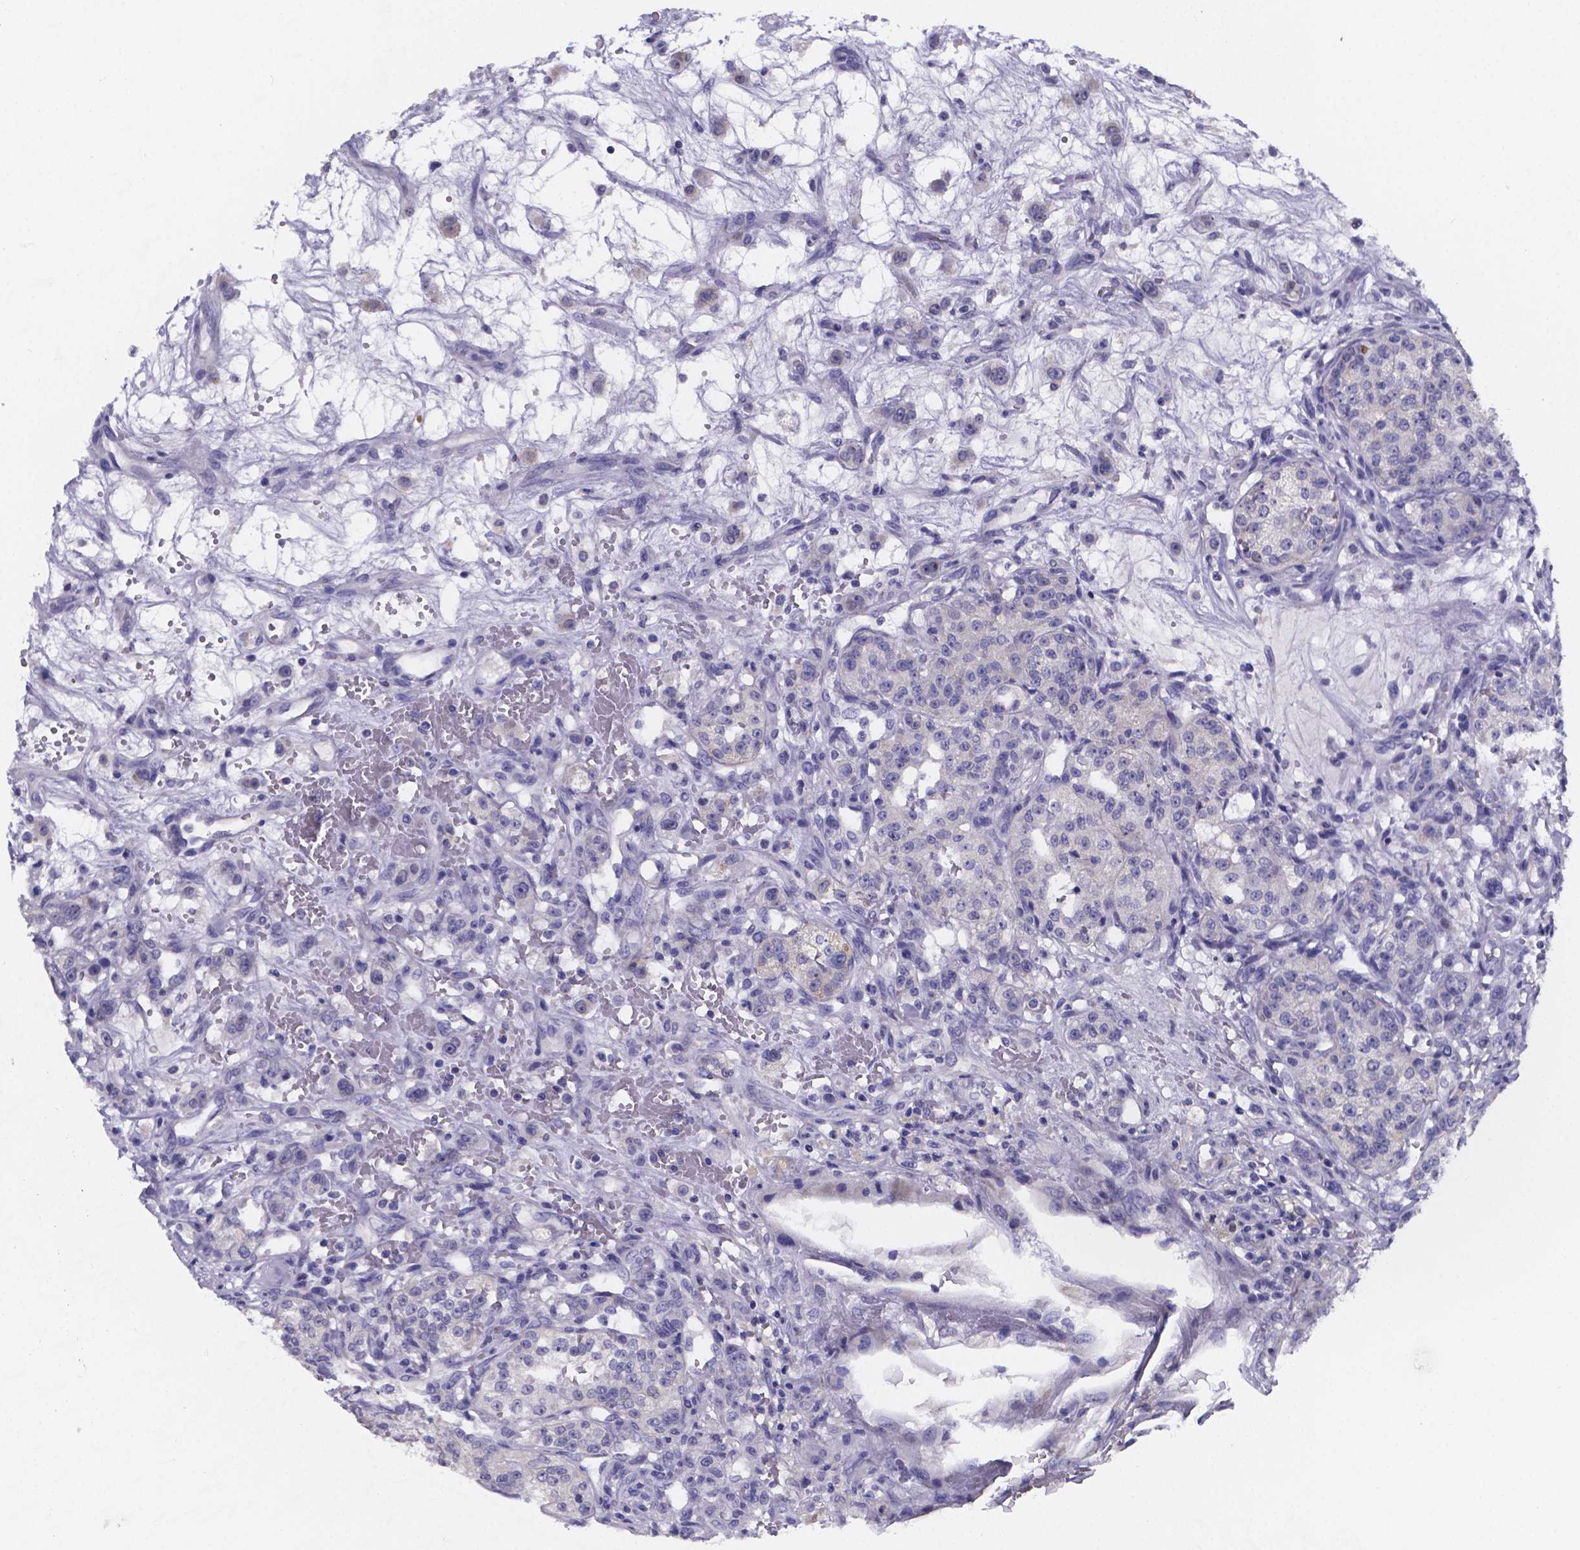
{"staining": {"intensity": "negative", "quantity": "none", "location": "none"}, "tissue": "renal cancer", "cell_type": "Tumor cells", "image_type": "cancer", "snomed": [{"axis": "morphology", "description": "Adenocarcinoma, NOS"}, {"axis": "topography", "description": "Kidney"}], "caption": "Tumor cells are negative for brown protein staining in renal cancer. (Immunohistochemistry, brightfield microscopy, high magnification).", "gene": "PAH", "patient": {"sex": "female", "age": 63}}